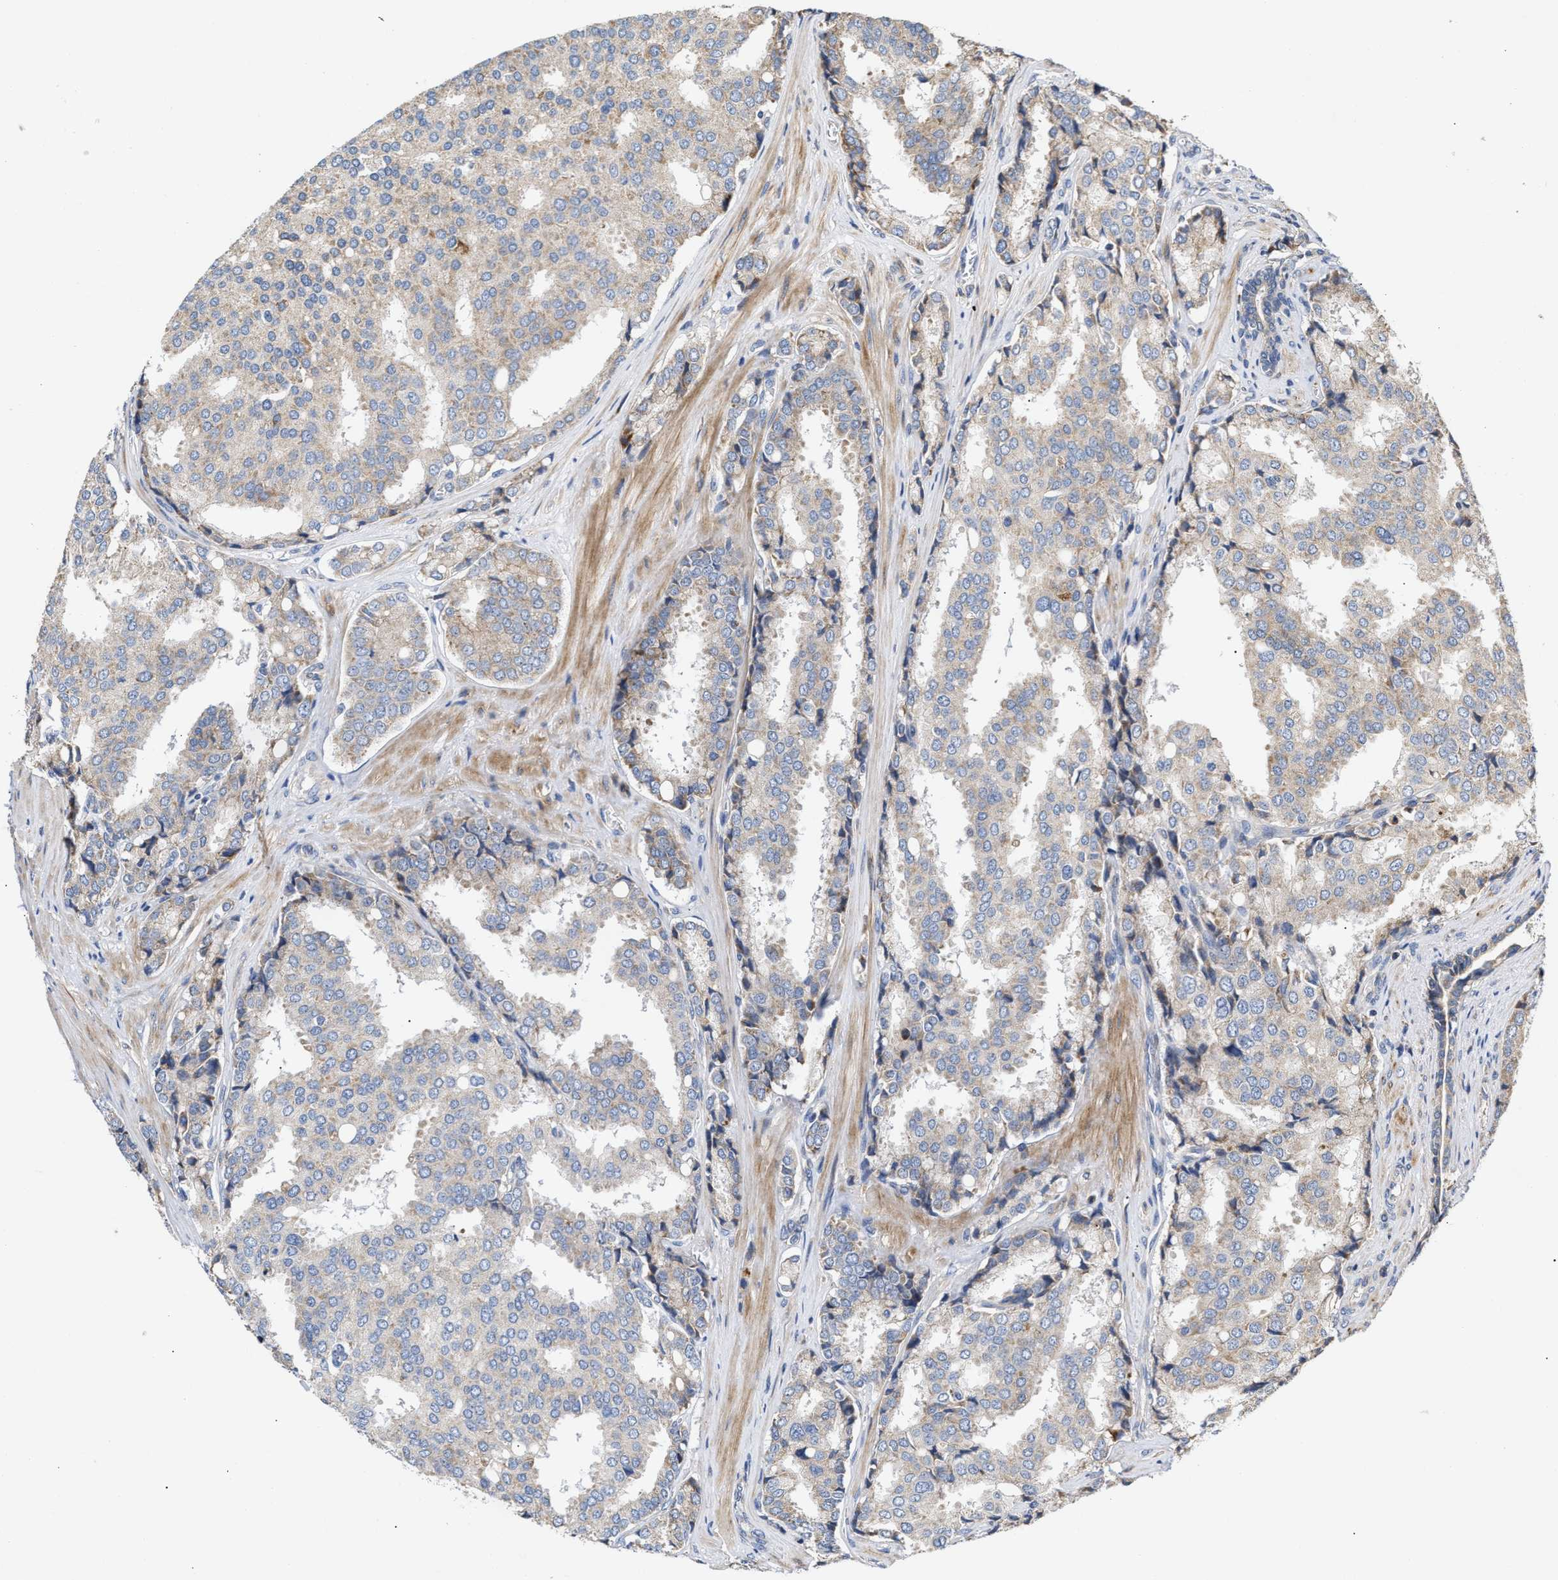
{"staining": {"intensity": "weak", "quantity": "25%-75%", "location": "cytoplasmic/membranous"}, "tissue": "prostate cancer", "cell_type": "Tumor cells", "image_type": "cancer", "snomed": [{"axis": "morphology", "description": "Adenocarcinoma, High grade"}, {"axis": "topography", "description": "Prostate"}], "caption": "This is a histology image of IHC staining of prostate cancer, which shows weak expression in the cytoplasmic/membranous of tumor cells.", "gene": "MALSU1", "patient": {"sex": "male", "age": 50}}